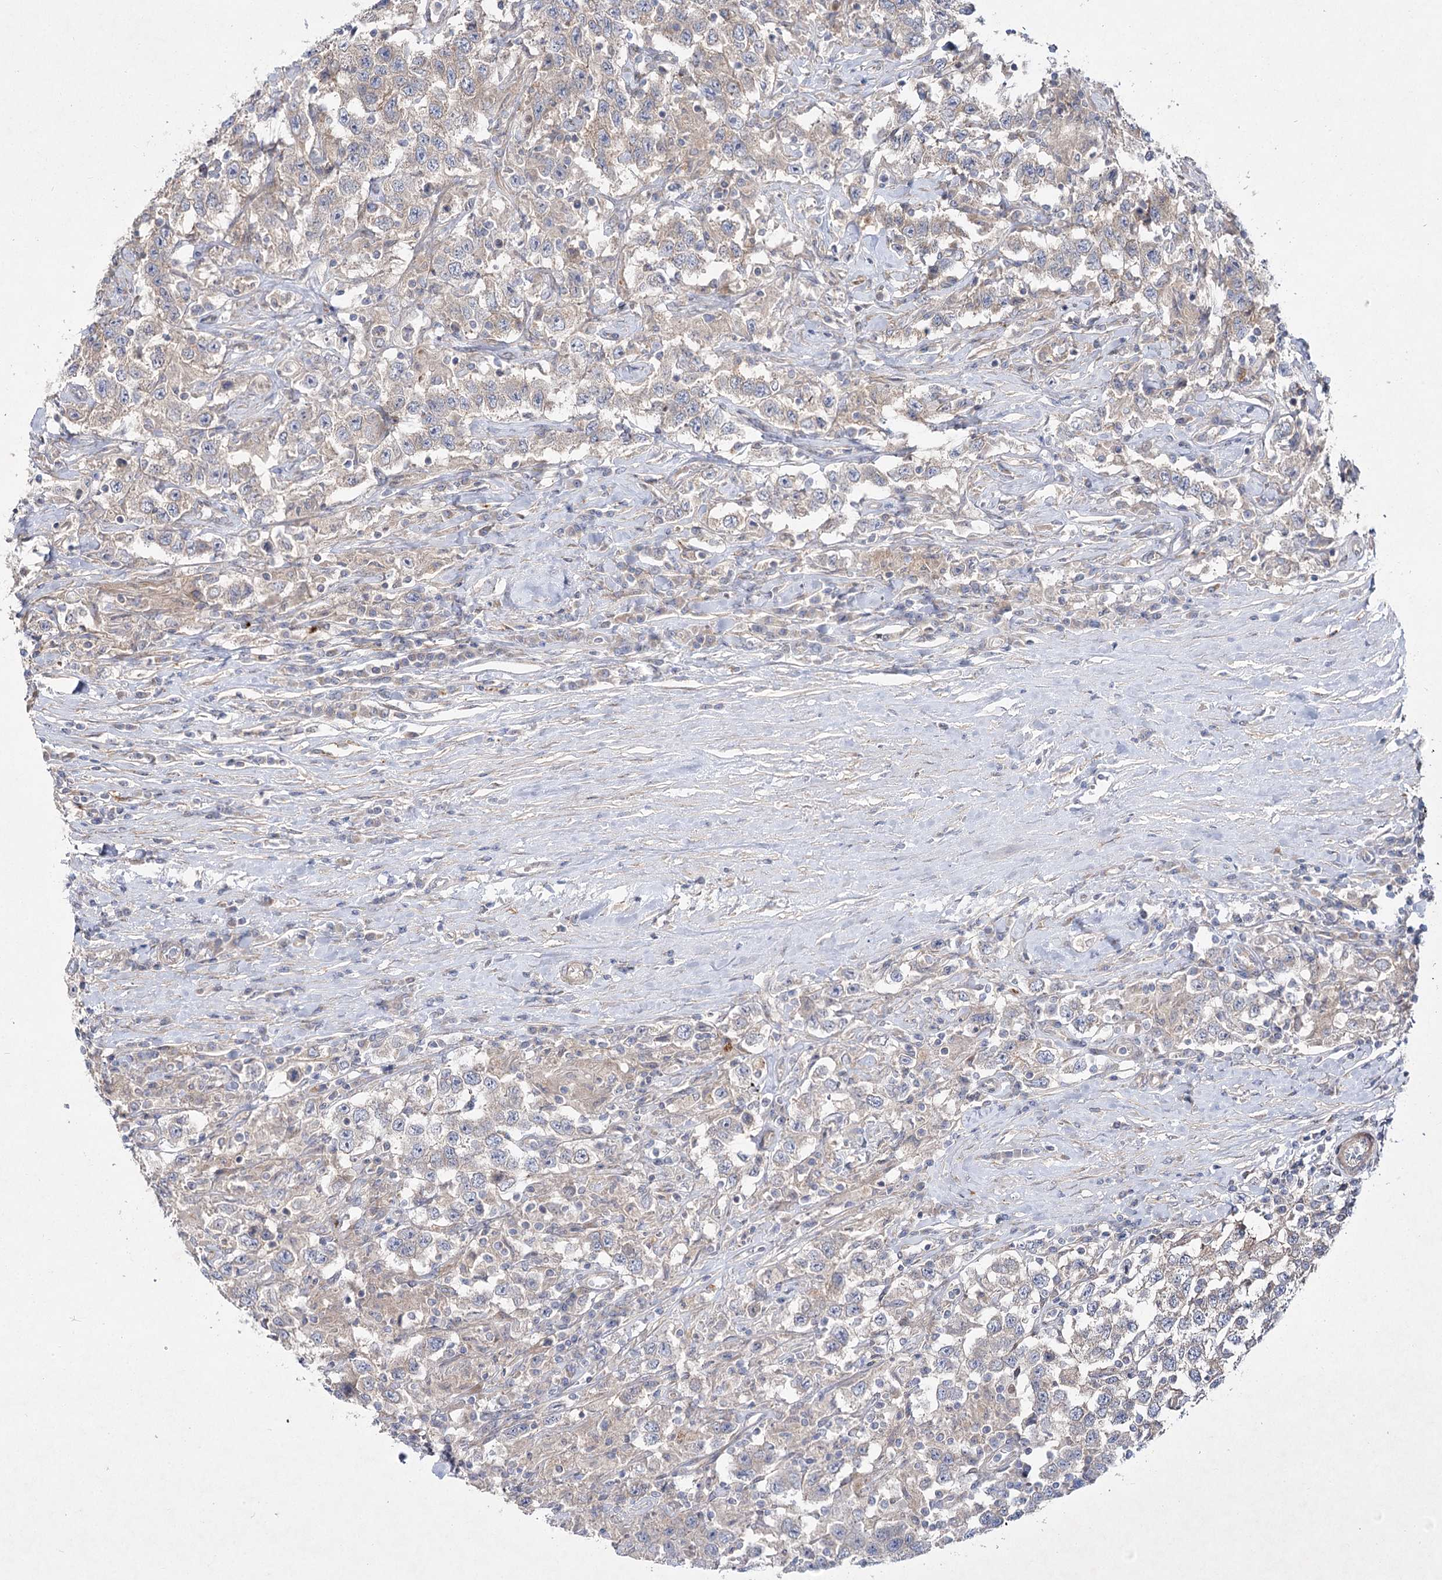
{"staining": {"intensity": "weak", "quantity": "25%-75%", "location": "cytoplasmic/membranous"}, "tissue": "testis cancer", "cell_type": "Tumor cells", "image_type": "cancer", "snomed": [{"axis": "morphology", "description": "Seminoma, NOS"}, {"axis": "topography", "description": "Testis"}], "caption": "Seminoma (testis) tissue shows weak cytoplasmic/membranous staining in about 25%-75% of tumor cells, visualized by immunohistochemistry.", "gene": "SH3BP5L", "patient": {"sex": "male", "age": 41}}